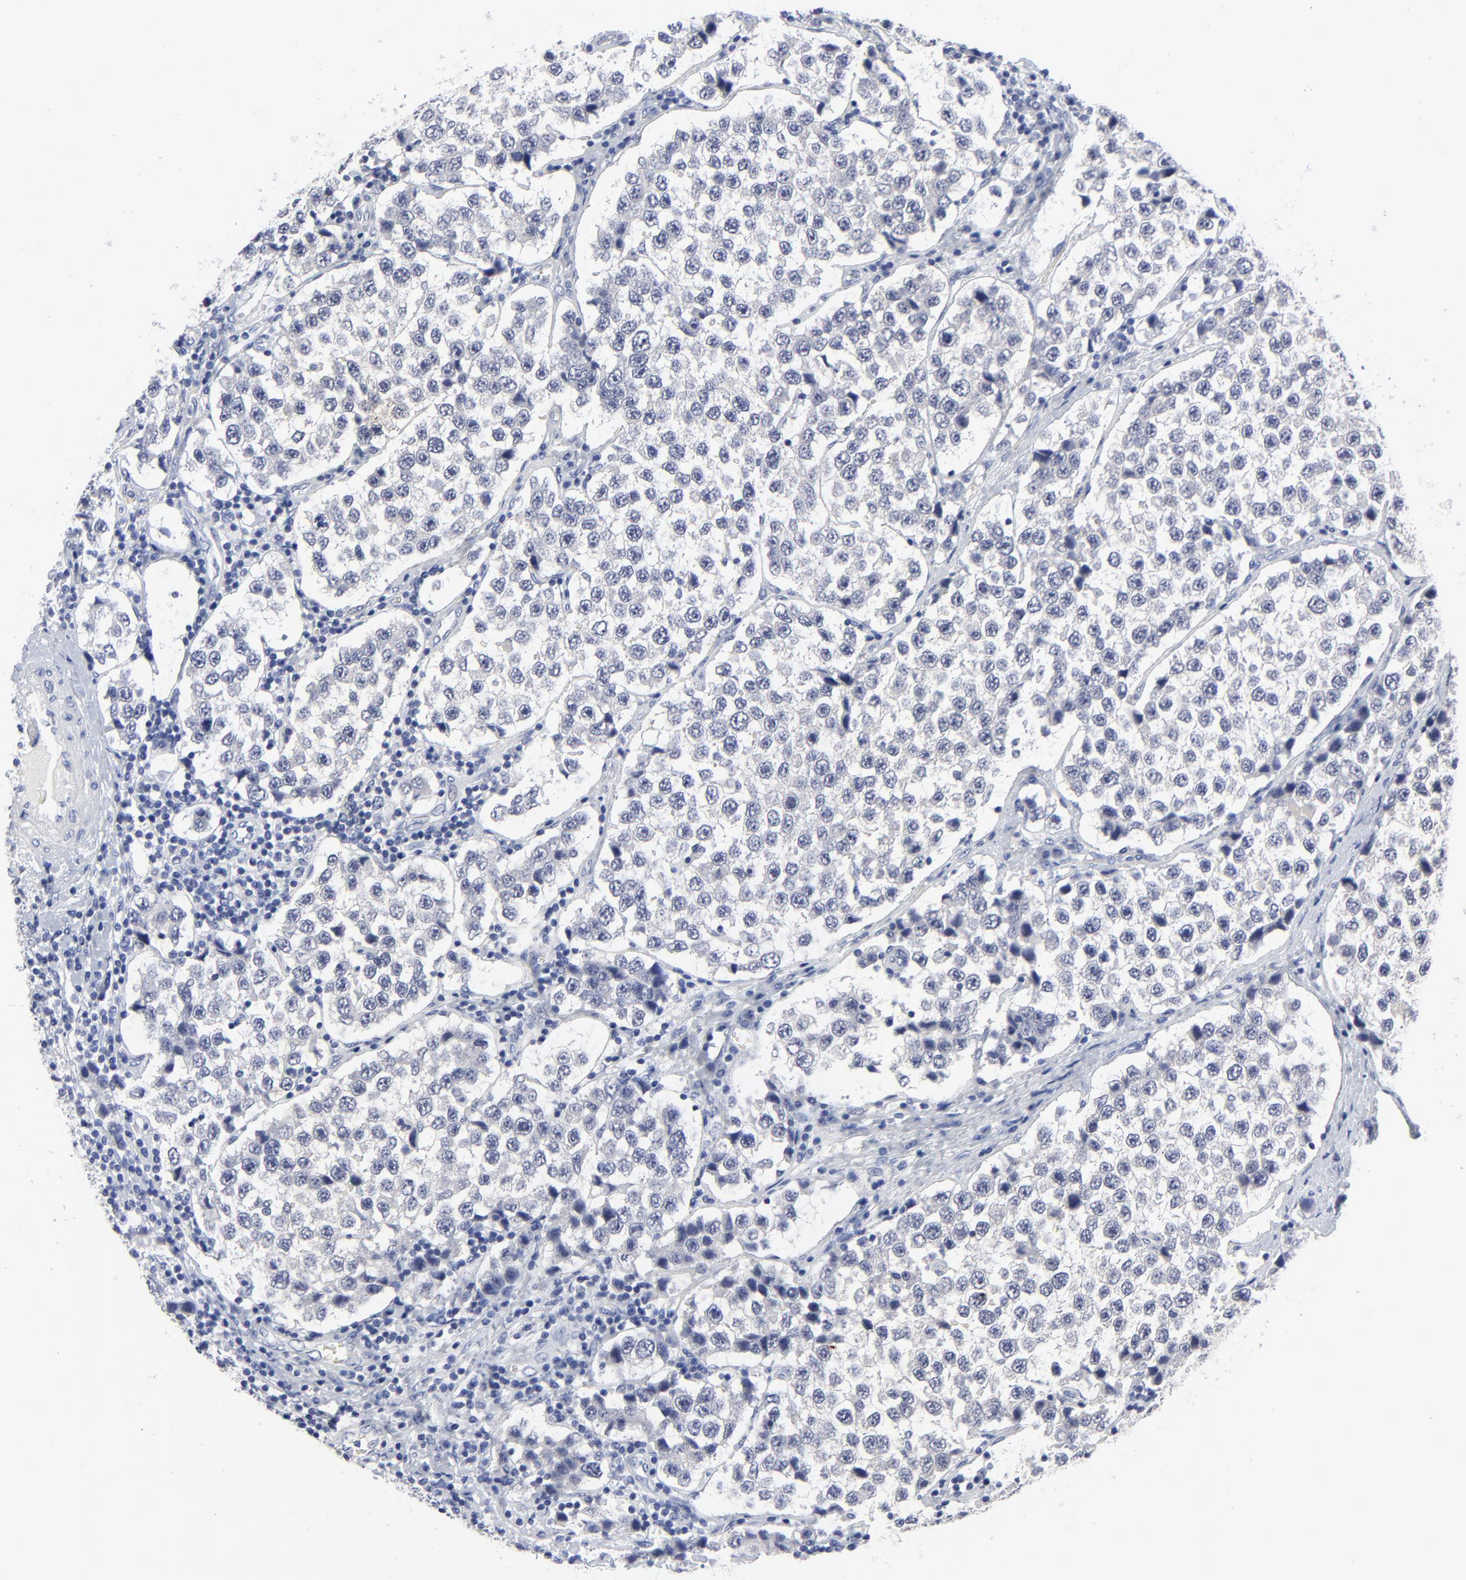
{"staining": {"intensity": "negative", "quantity": "none", "location": "none"}, "tissue": "testis cancer", "cell_type": "Tumor cells", "image_type": "cancer", "snomed": [{"axis": "morphology", "description": "Seminoma, NOS"}, {"axis": "topography", "description": "Testis"}], "caption": "Immunohistochemistry of seminoma (testis) displays no expression in tumor cells.", "gene": "CLEC4G", "patient": {"sex": "male", "age": 39}}